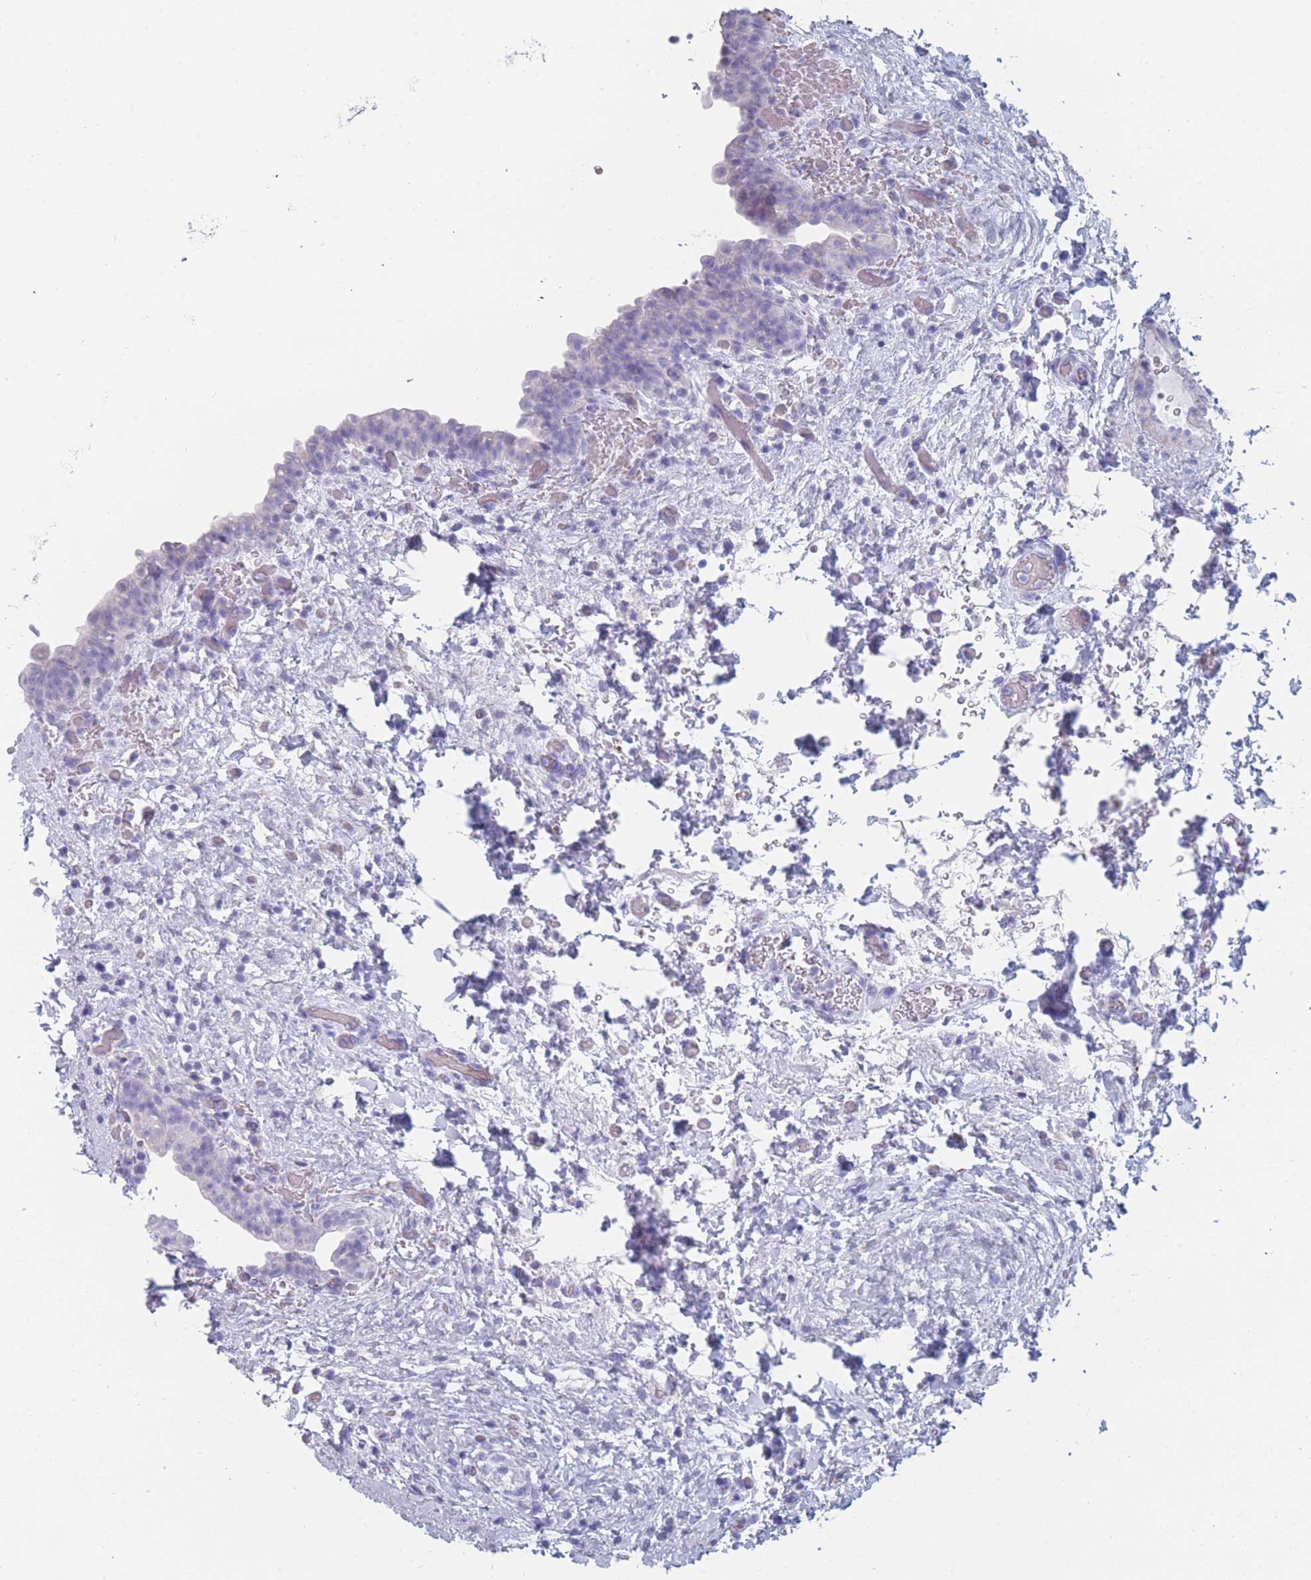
{"staining": {"intensity": "negative", "quantity": "none", "location": "none"}, "tissue": "urinary bladder", "cell_type": "Urothelial cells", "image_type": "normal", "snomed": [{"axis": "morphology", "description": "Normal tissue, NOS"}, {"axis": "topography", "description": "Urinary bladder"}], "caption": "Urothelial cells show no significant protein staining in normal urinary bladder. The staining is performed using DAB (3,3'-diaminobenzidine) brown chromogen with nuclei counter-stained in using hematoxylin.", "gene": "OR5D16", "patient": {"sex": "male", "age": 69}}